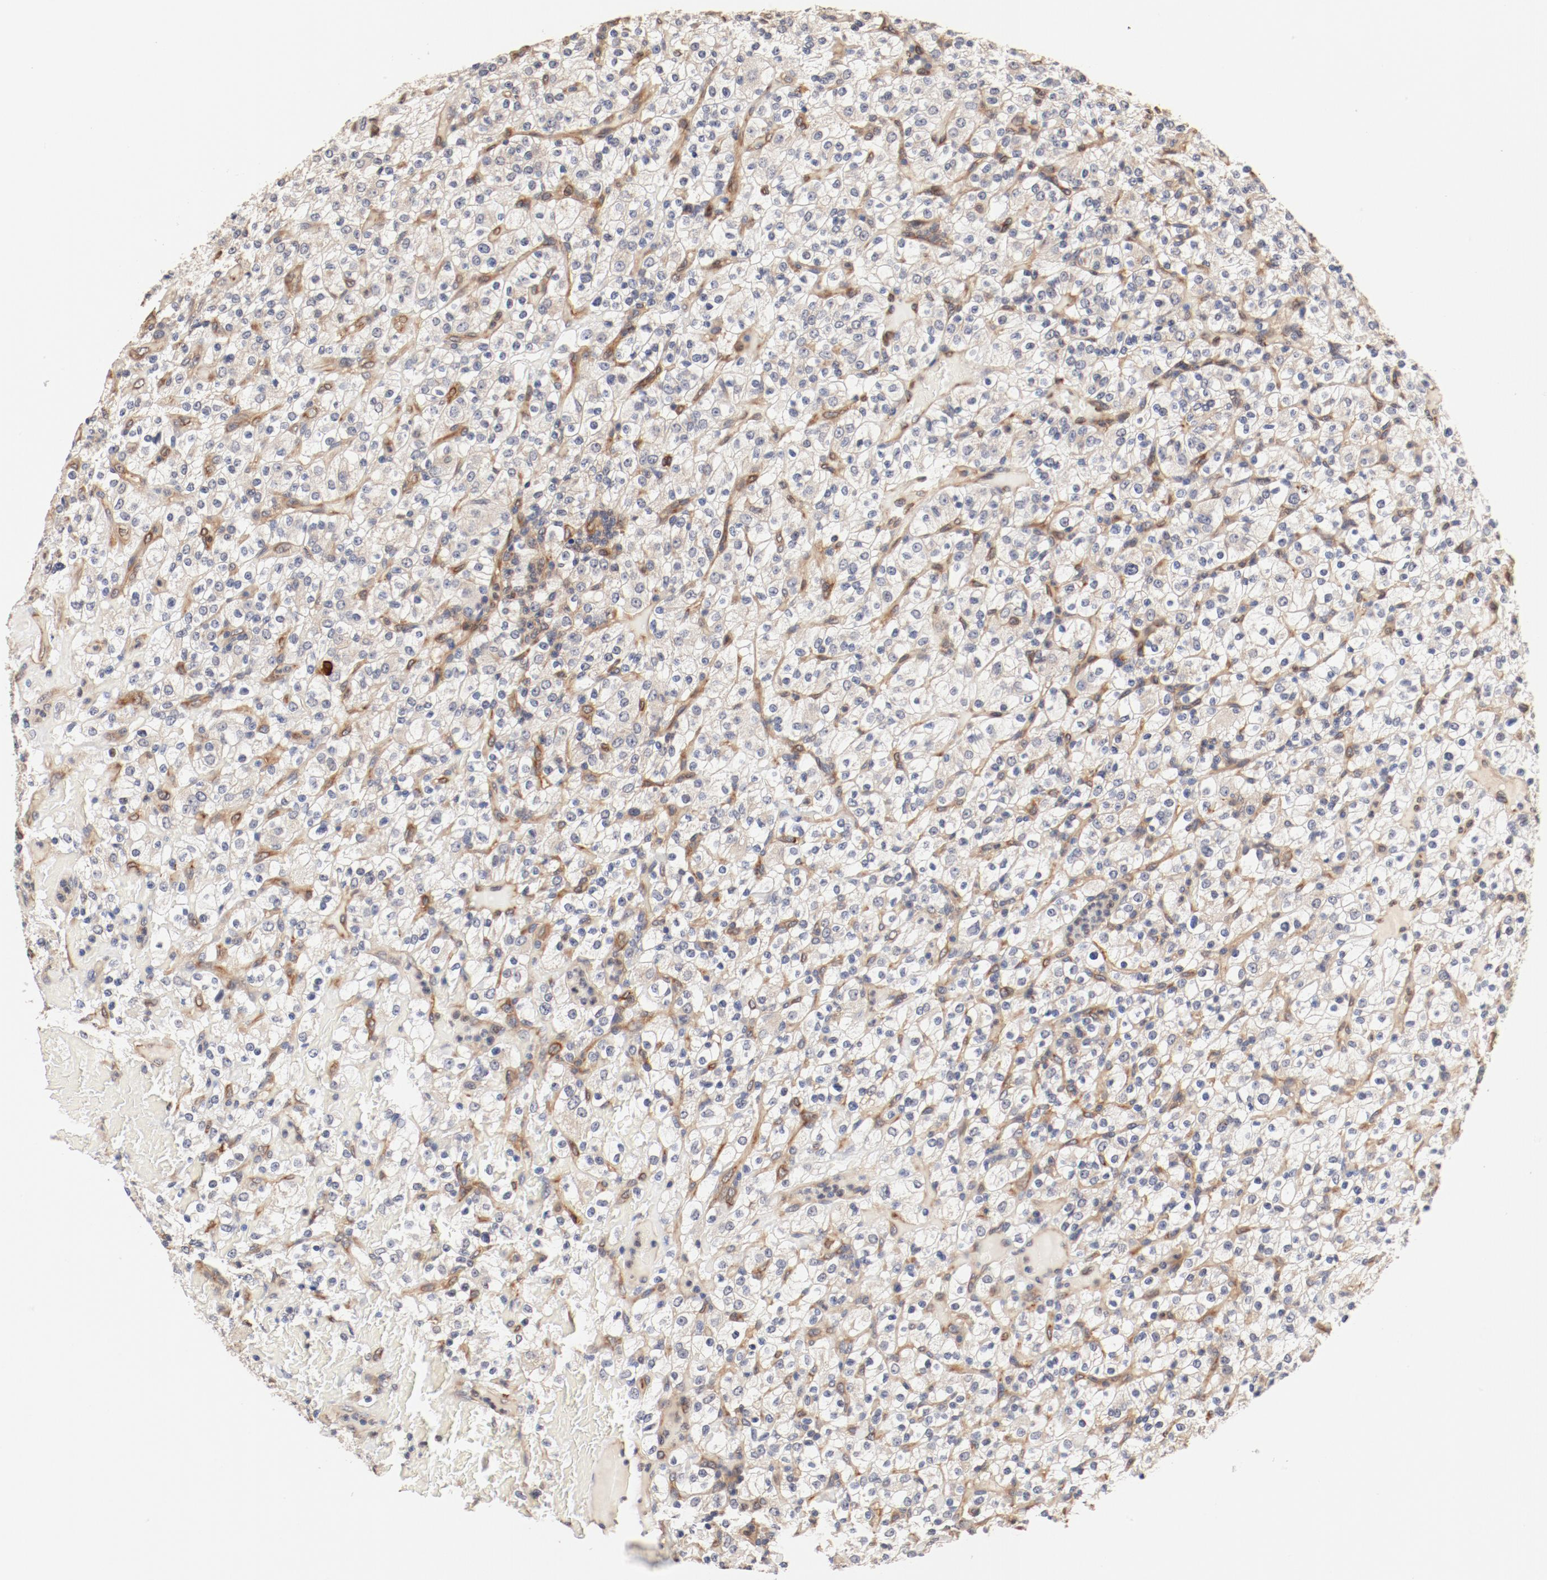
{"staining": {"intensity": "weak", "quantity": "<25%", "location": "cytoplasmic/membranous"}, "tissue": "renal cancer", "cell_type": "Tumor cells", "image_type": "cancer", "snomed": [{"axis": "morphology", "description": "Normal tissue, NOS"}, {"axis": "morphology", "description": "Adenocarcinoma, NOS"}, {"axis": "topography", "description": "Kidney"}], "caption": "IHC photomicrograph of neoplastic tissue: renal cancer stained with DAB reveals no significant protein expression in tumor cells.", "gene": "UBE2J1", "patient": {"sex": "female", "age": 72}}